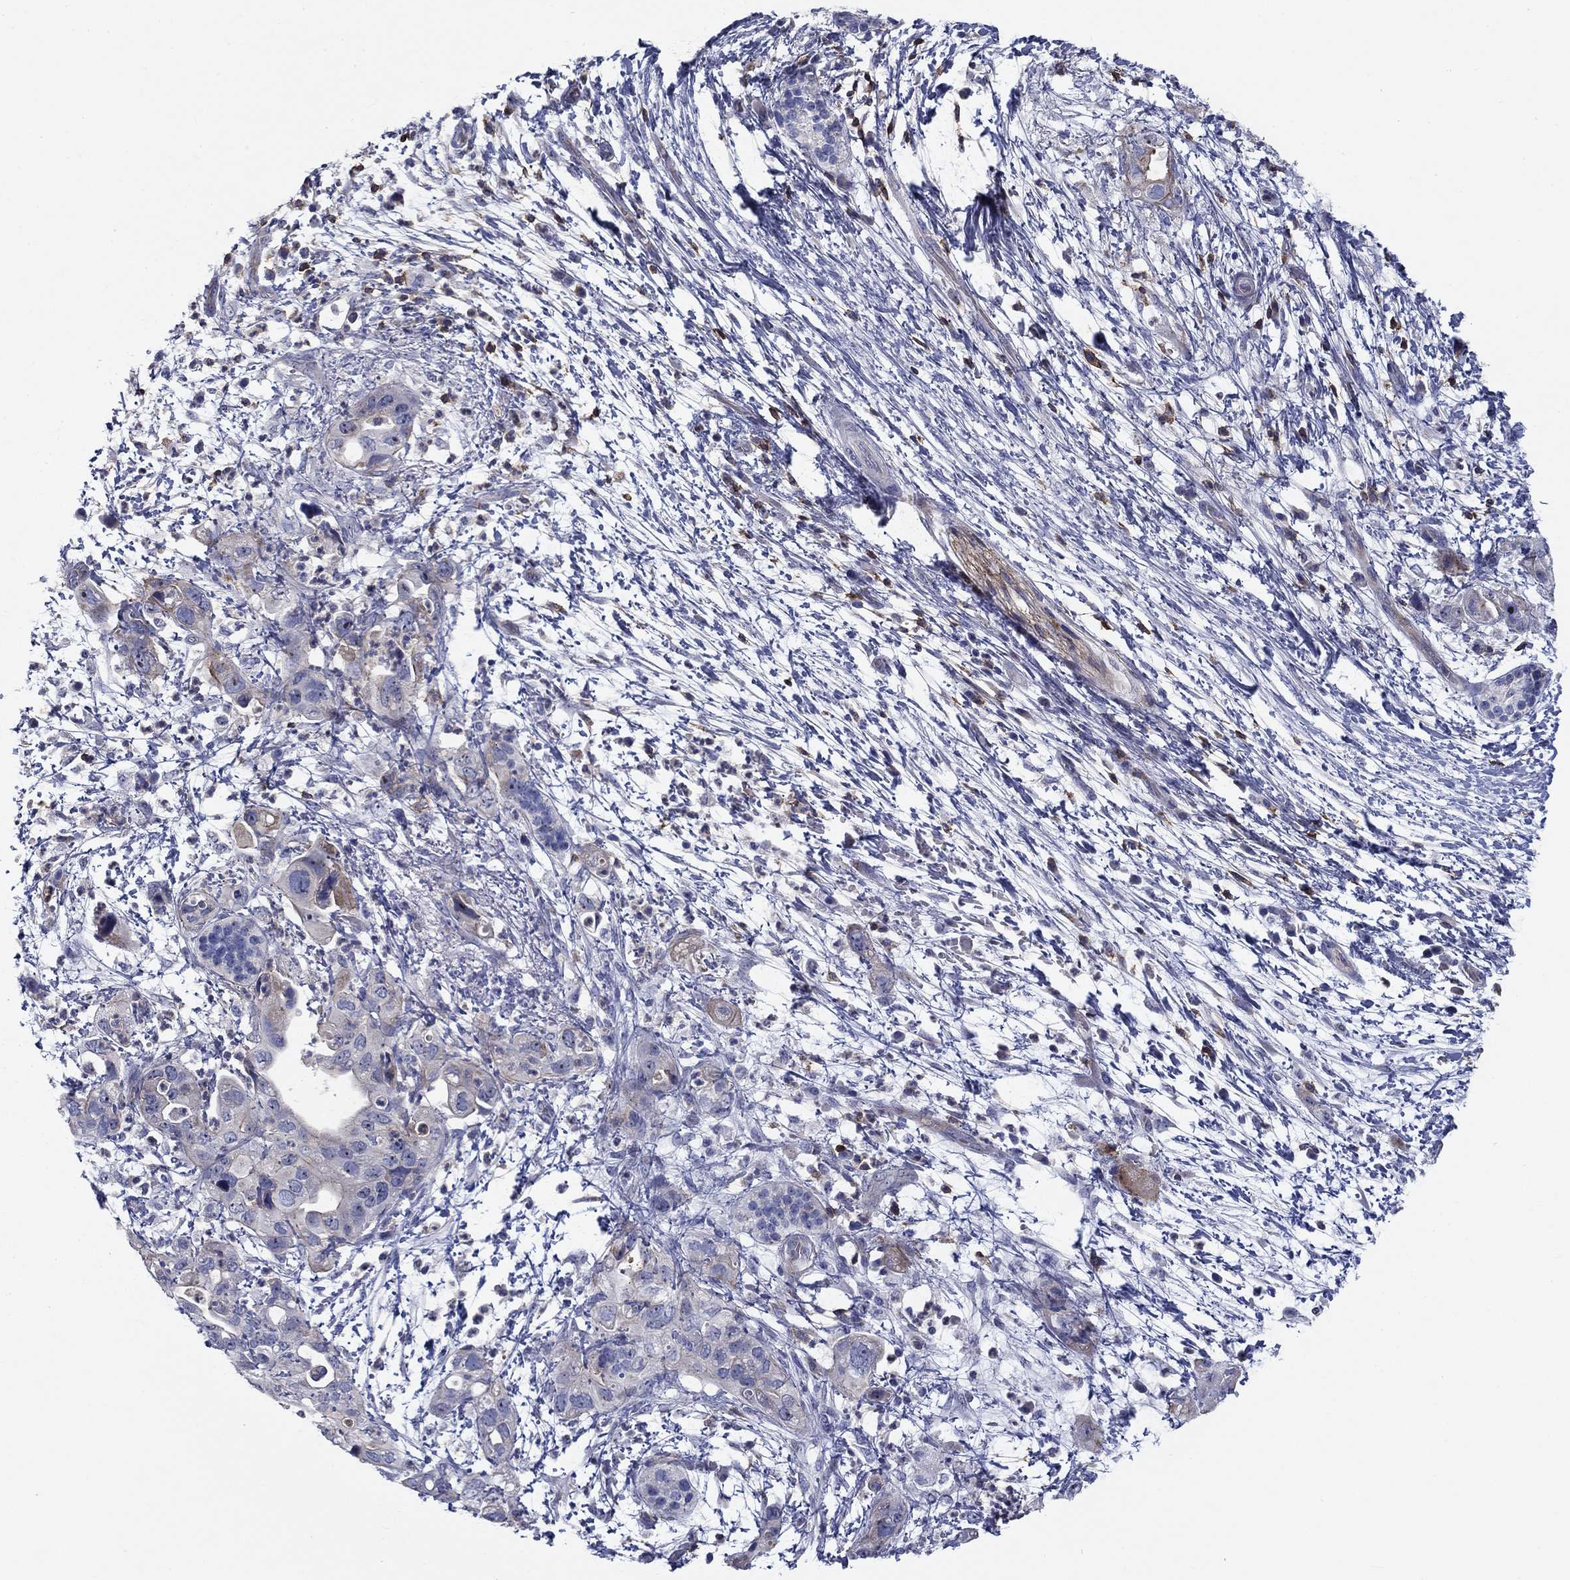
{"staining": {"intensity": "negative", "quantity": "none", "location": "none"}, "tissue": "pancreatic cancer", "cell_type": "Tumor cells", "image_type": "cancer", "snomed": [{"axis": "morphology", "description": "Adenocarcinoma, NOS"}, {"axis": "topography", "description": "Pancreas"}], "caption": "The immunohistochemistry (IHC) micrograph has no significant staining in tumor cells of pancreatic adenocarcinoma tissue.", "gene": "SIT1", "patient": {"sex": "female", "age": 72}}